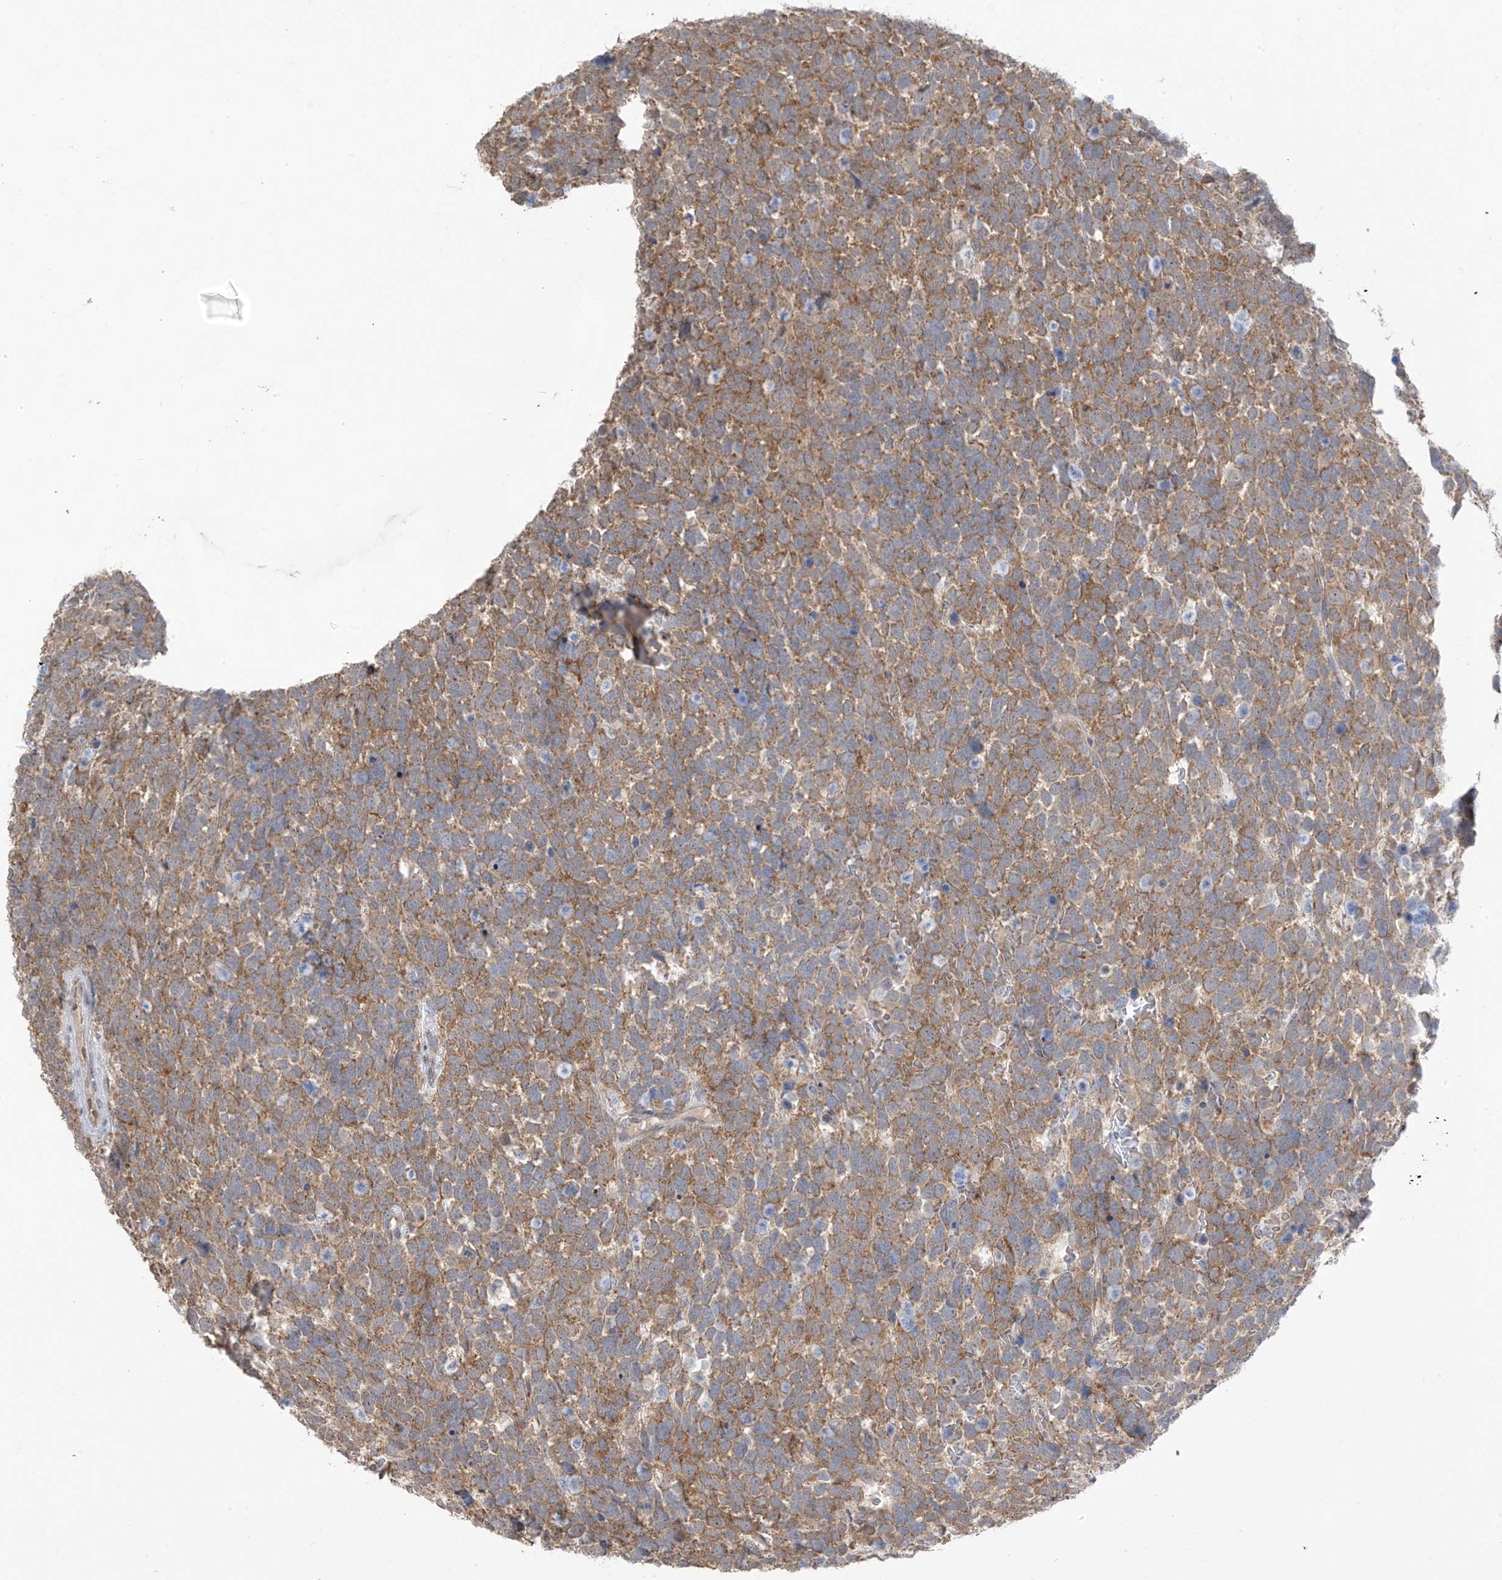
{"staining": {"intensity": "moderate", "quantity": ">75%", "location": "cytoplasmic/membranous"}, "tissue": "urothelial cancer", "cell_type": "Tumor cells", "image_type": "cancer", "snomed": [{"axis": "morphology", "description": "Urothelial carcinoma, High grade"}, {"axis": "topography", "description": "Urinary bladder"}], "caption": "This is an image of IHC staining of high-grade urothelial carcinoma, which shows moderate staining in the cytoplasmic/membranous of tumor cells.", "gene": "KIAA1522", "patient": {"sex": "female", "age": 82}}